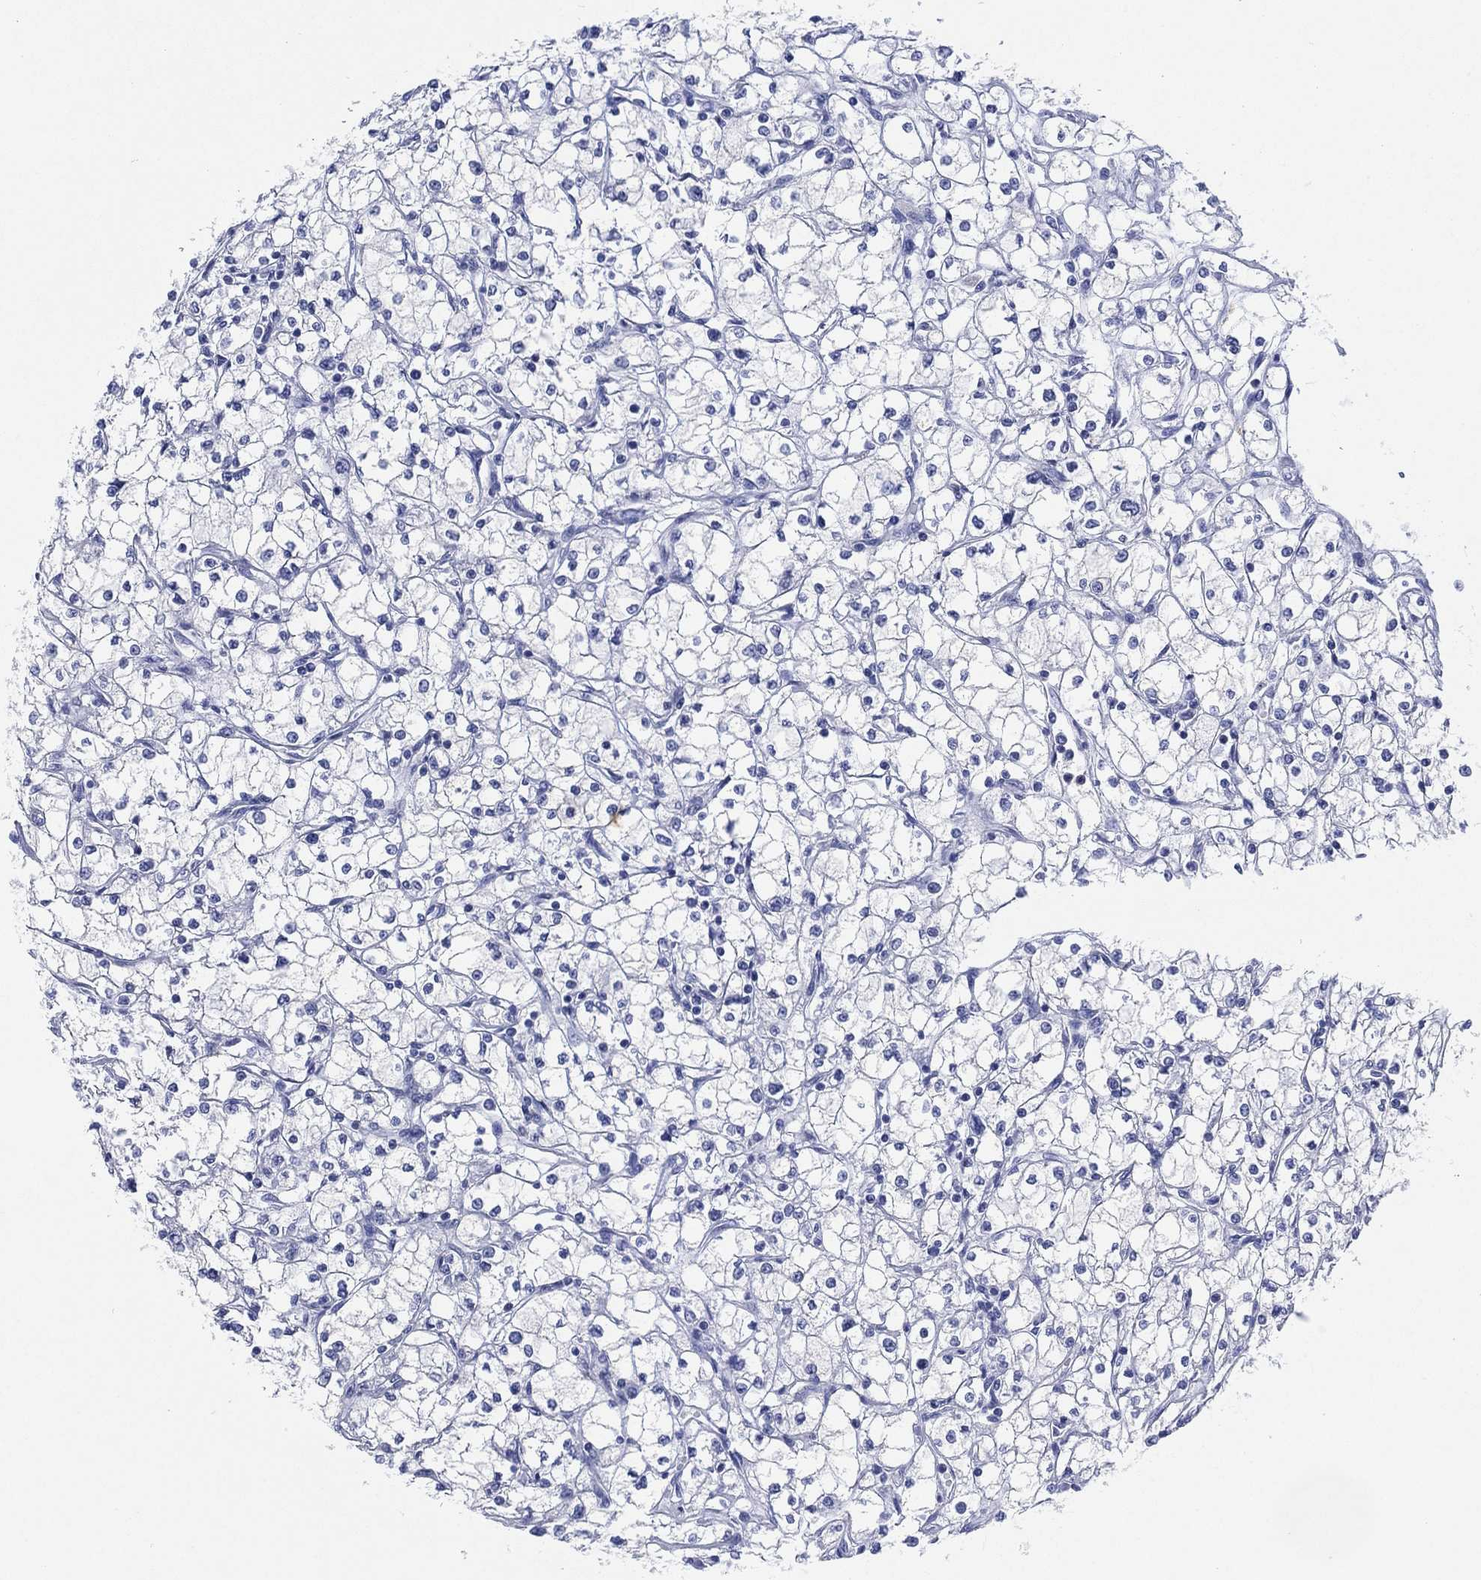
{"staining": {"intensity": "negative", "quantity": "none", "location": "none"}, "tissue": "renal cancer", "cell_type": "Tumor cells", "image_type": "cancer", "snomed": [{"axis": "morphology", "description": "Adenocarcinoma, NOS"}, {"axis": "topography", "description": "Kidney"}], "caption": "Micrograph shows no protein expression in tumor cells of adenocarcinoma (renal) tissue.", "gene": "SLC9C2", "patient": {"sex": "male", "age": 67}}